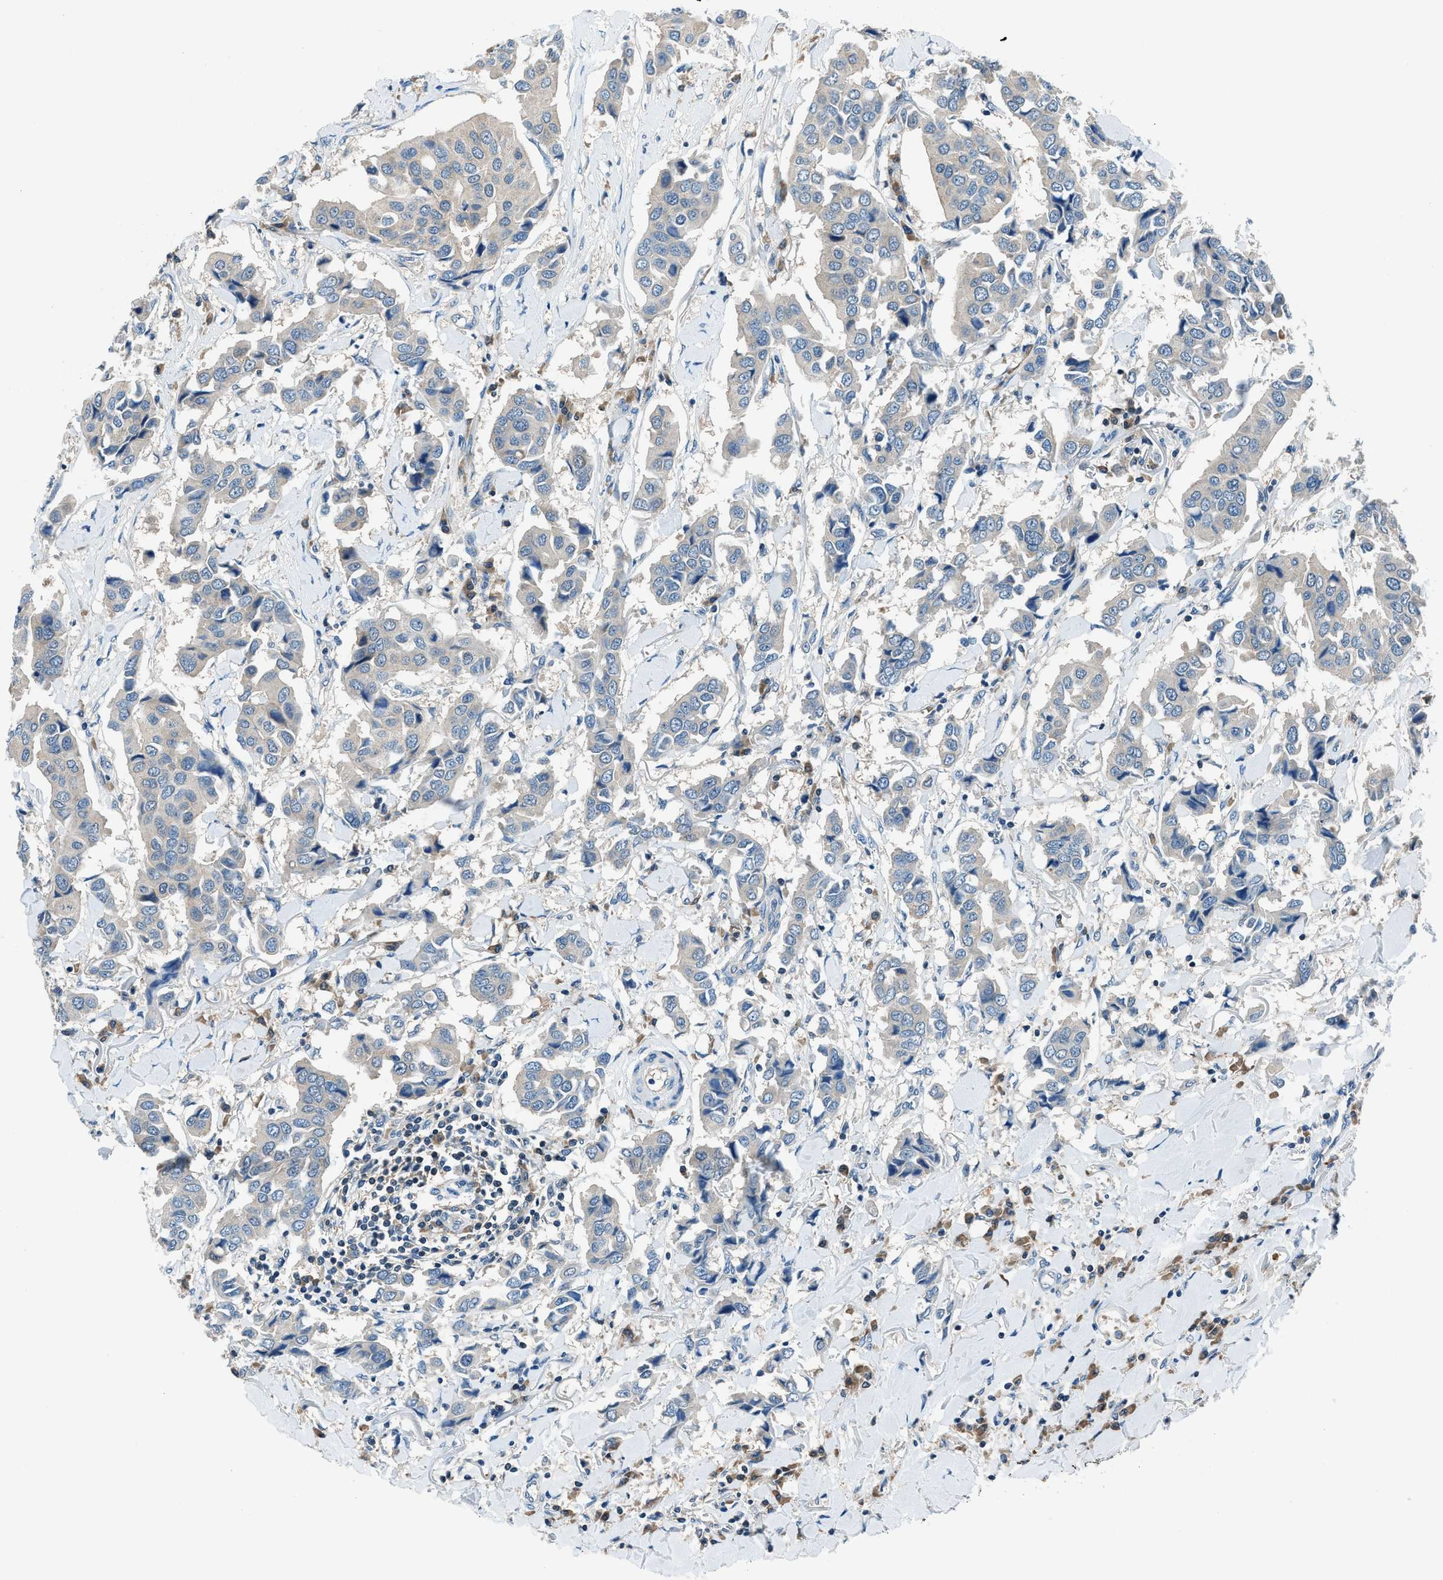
{"staining": {"intensity": "weak", "quantity": "25%-75%", "location": "cytoplasmic/membranous"}, "tissue": "breast cancer", "cell_type": "Tumor cells", "image_type": "cancer", "snomed": [{"axis": "morphology", "description": "Duct carcinoma"}, {"axis": "topography", "description": "Breast"}], "caption": "Human invasive ductal carcinoma (breast) stained with a brown dye displays weak cytoplasmic/membranous positive expression in approximately 25%-75% of tumor cells.", "gene": "ACP1", "patient": {"sex": "female", "age": 80}}